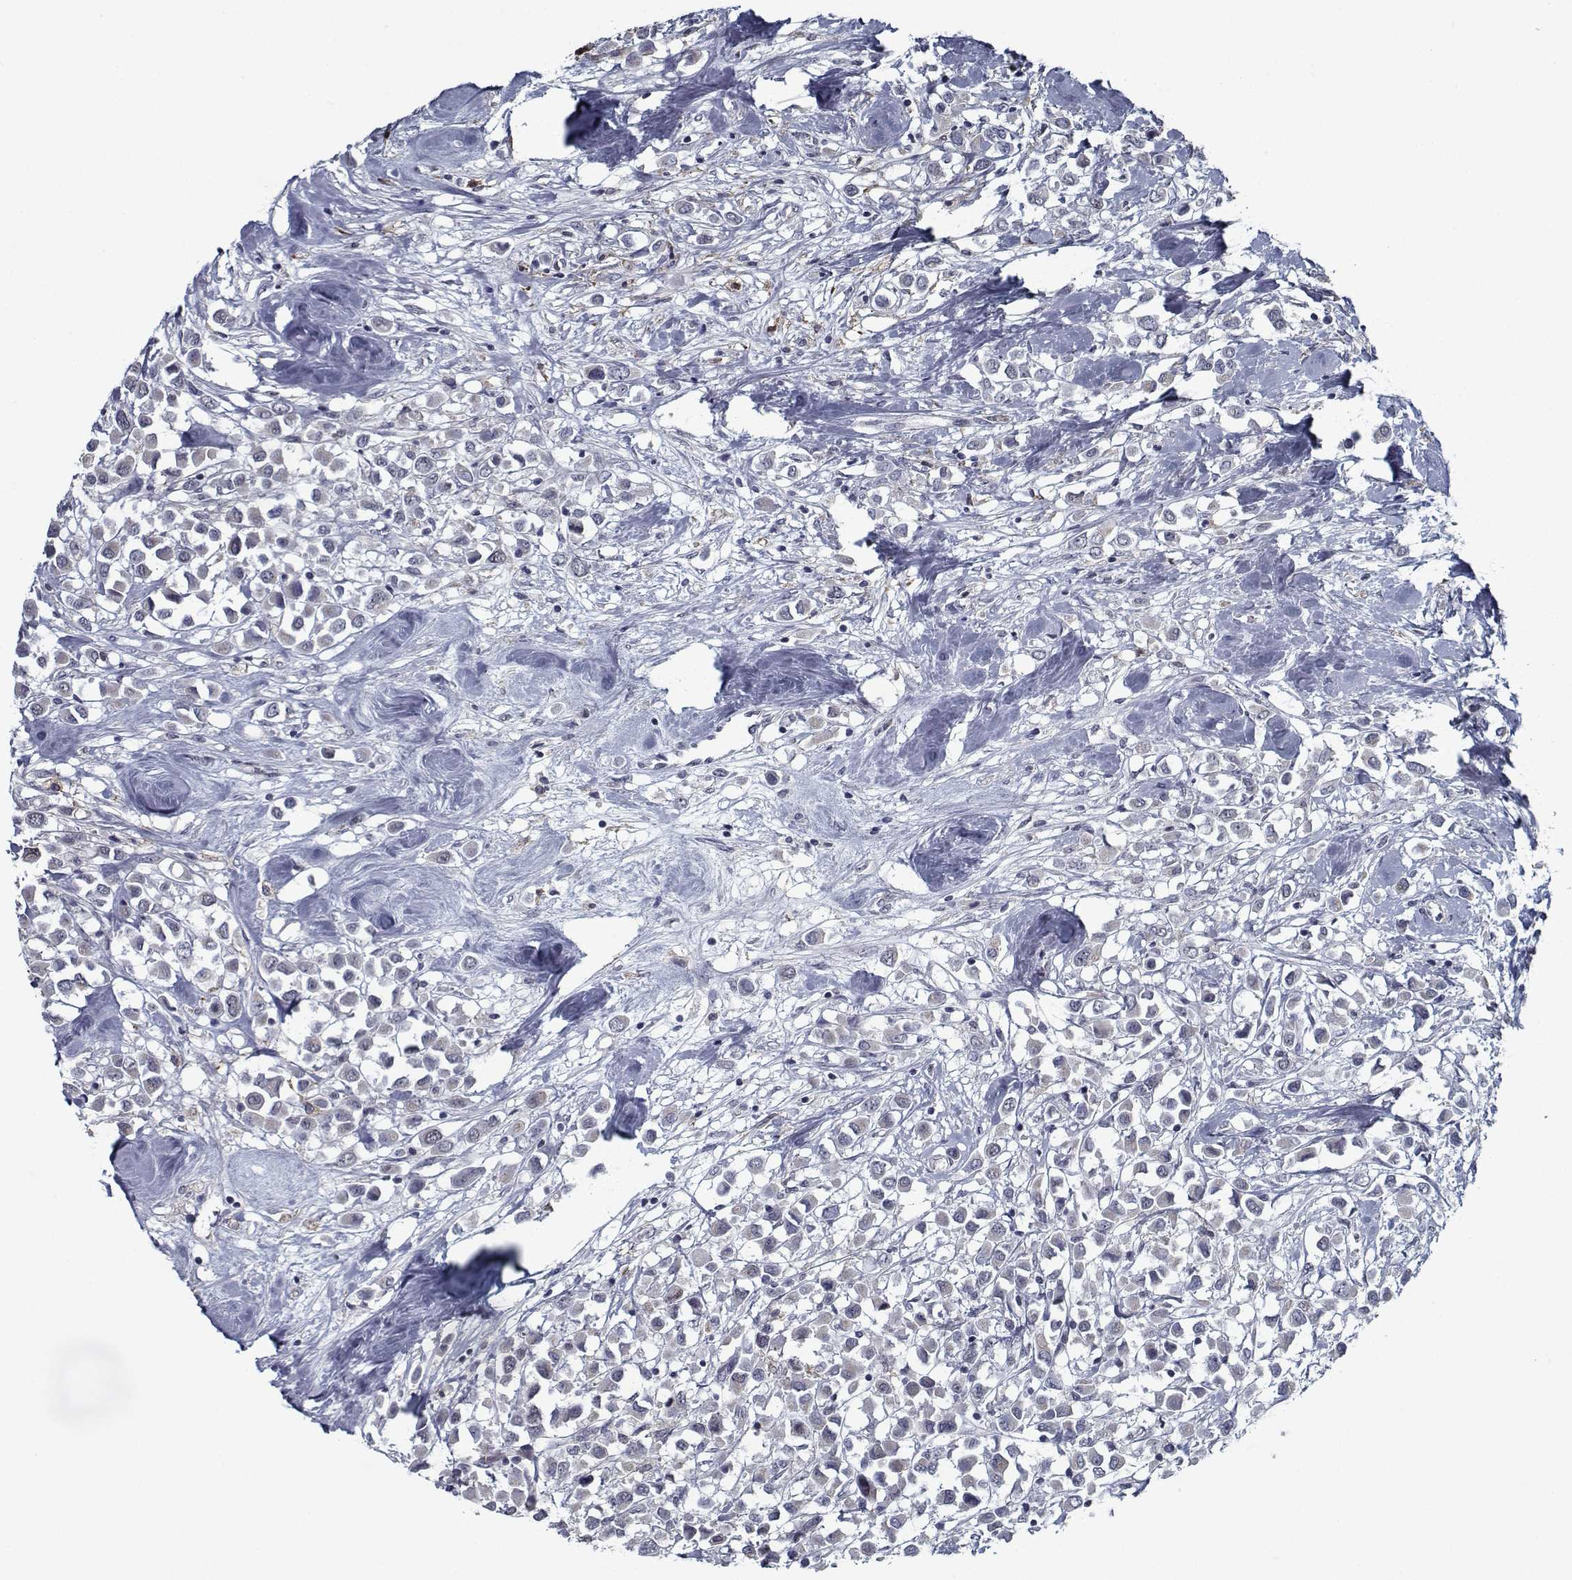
{"staining": {"intensity": "weak", "quantity": "<25%", "location": "cytoplasmic/membranous"}, "tissue": "breast cancer", "cell_type": "Tumor cells", "image_type": "cancer", "snomed": [{"axis": "morphology", "description": "Duct carcinoma"}, {"axis": "topography", "description": "Breast"}], "caption": "Micrograph shows no protein staining in tumor cells of breast cancer tissue.", "gene": "SEC16B", "patient": {"sex": "female", "age": 61}}